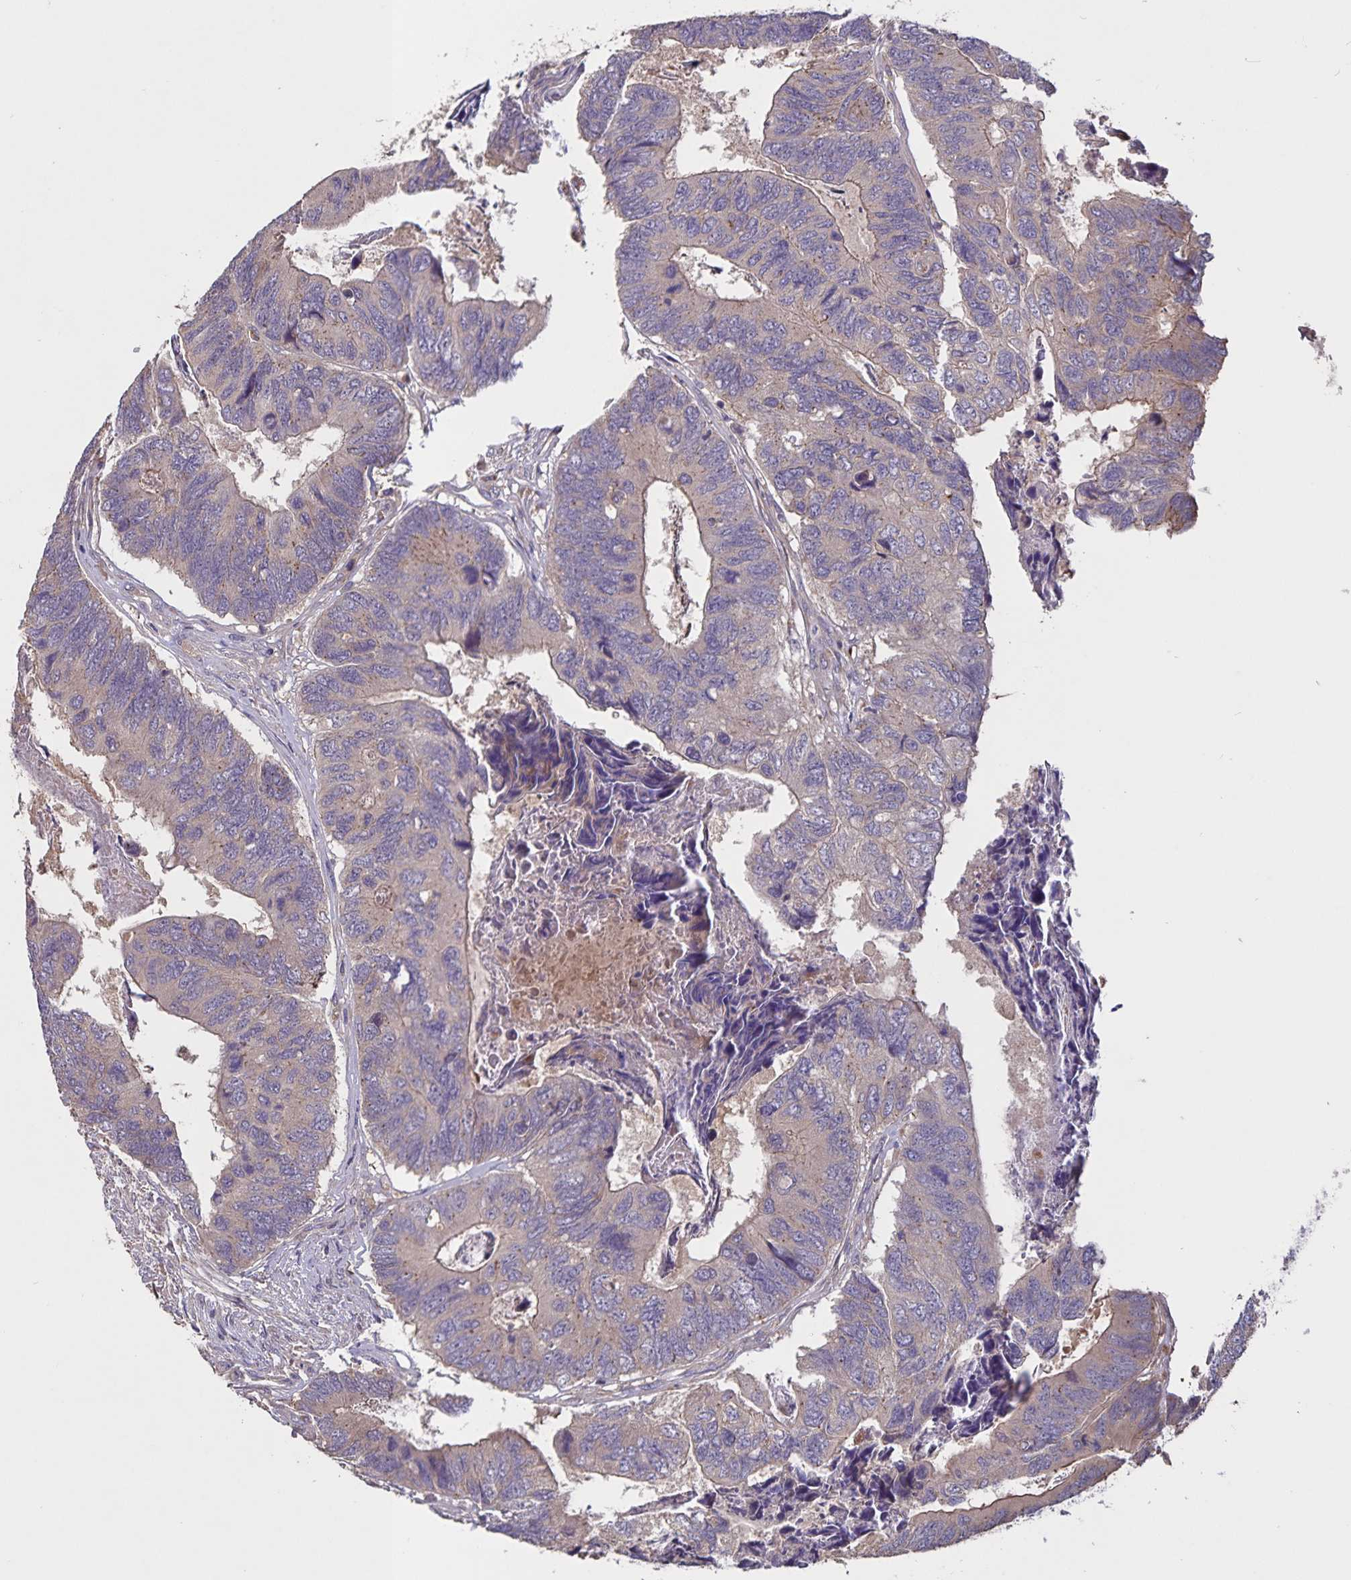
{"staining": {"intensity": "moderate", "quantity": "25%-75%", "location": "cytoplasmic/membranous"}, "tissue": "colorectal cancer", "cell_type": "Tumor cells", "image_type": "cancer", "snomed": [{"axis": "morphology", "description": "Adenocarcinoma, NOS"}, {"axis": "topography", "description": "Colon"}], "caption": "IHC photomicrograph of human colorectal cancer (adenocarcinoma) stained for a protein (brown), which displays medium levels of moderate cytoplasmic/membranous positivity in about 25%-75% of tumor cells.", "gene": "FBXL16", "patient": {"sex": "female", "age": 67}}